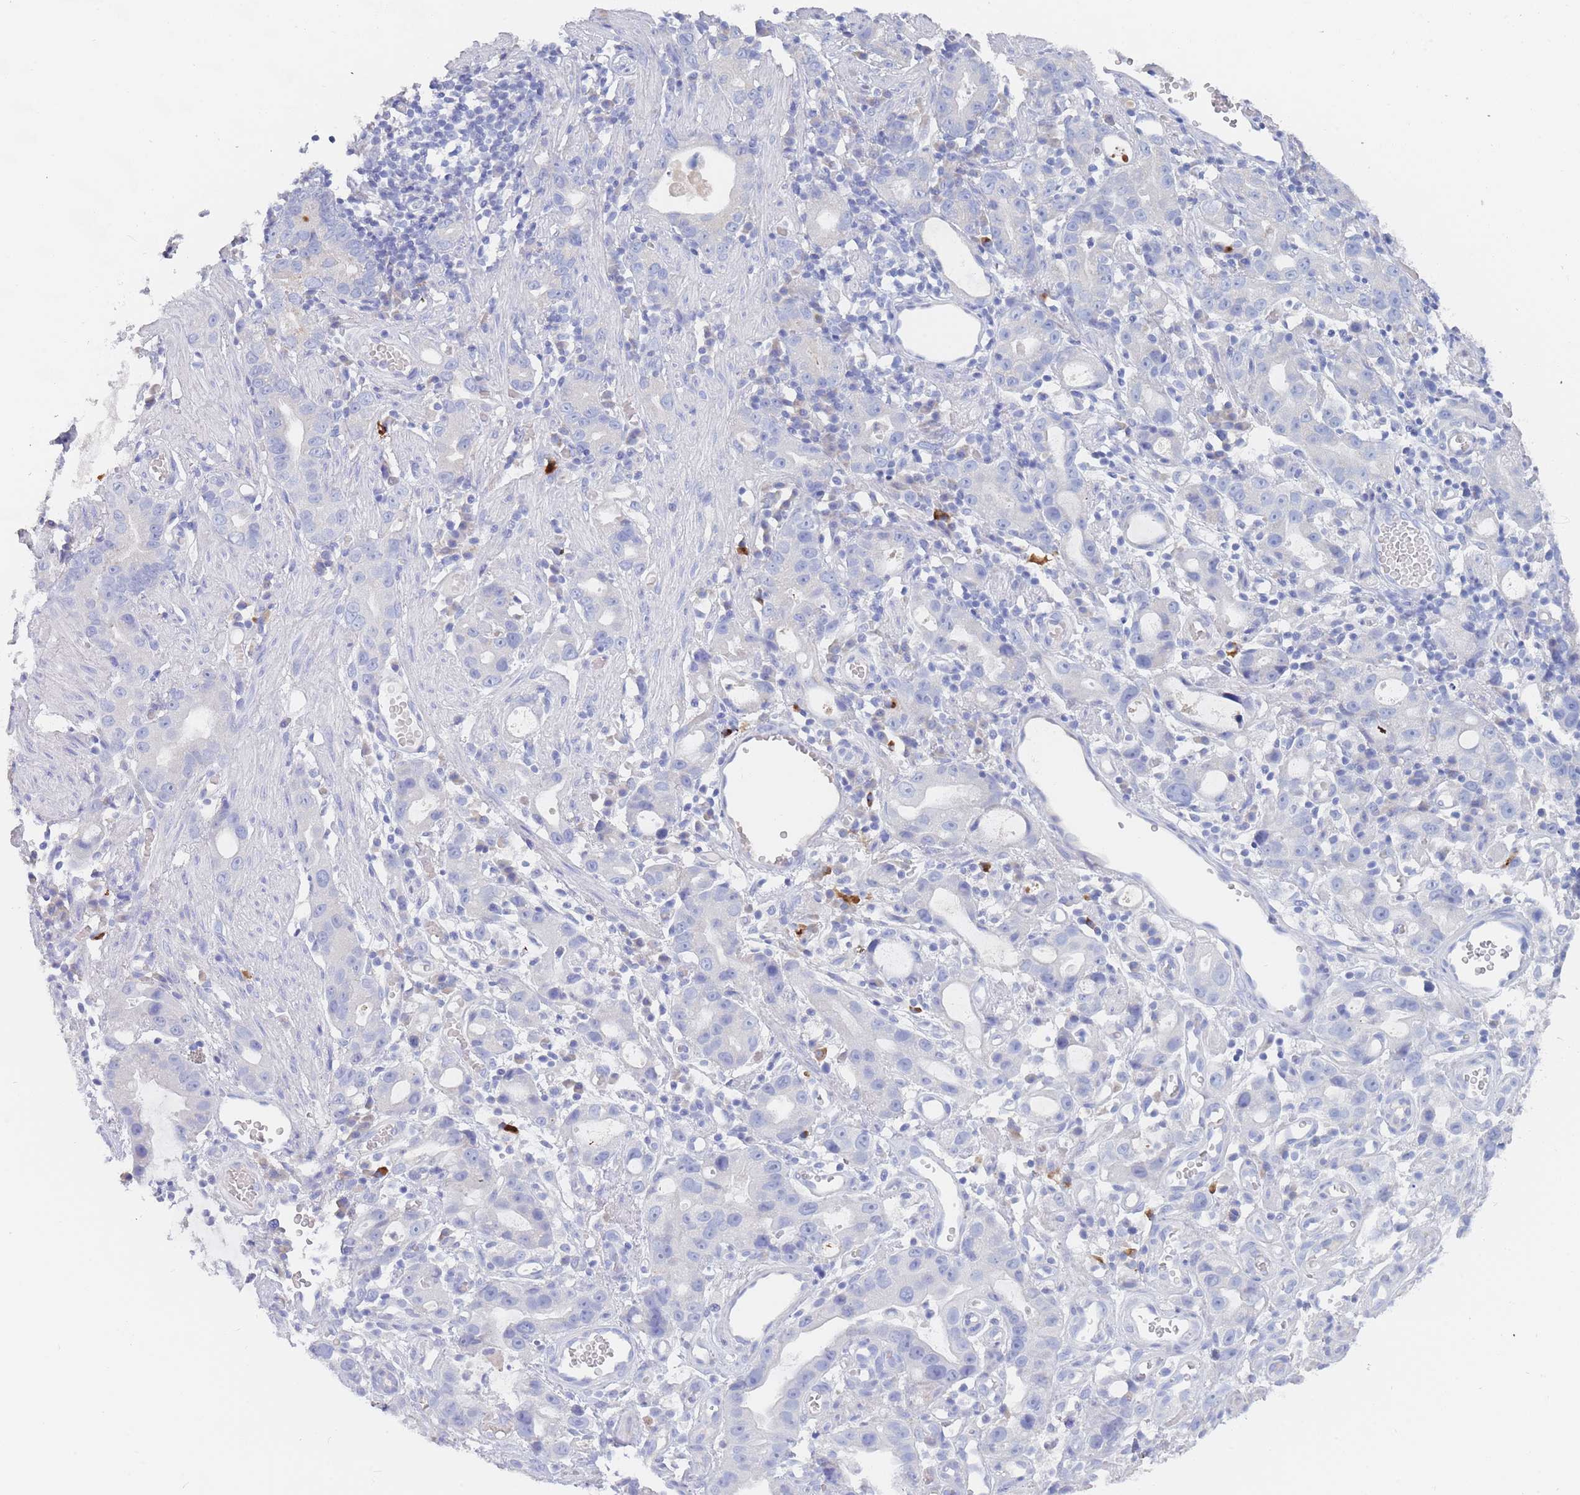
{"staining": {"intensity": "negative", "quantity": "none", "location": "none"}, "tissue": "stomach cancer", "cell_type": "Tumor cells", "image_type": "cancer", "snomed": [{"axis": "morphology", "description": "Adenocarcinoma, NOS"}, {"axis": "topography", "description": "Stomach"}], "caption": "Immunohistochemistry (IHC) of adenocarcinoma (stomach) exhibits no staining in tumor cells.", "gene": "SLC25A35", "patient": {"sex": "male", "age": 55}}